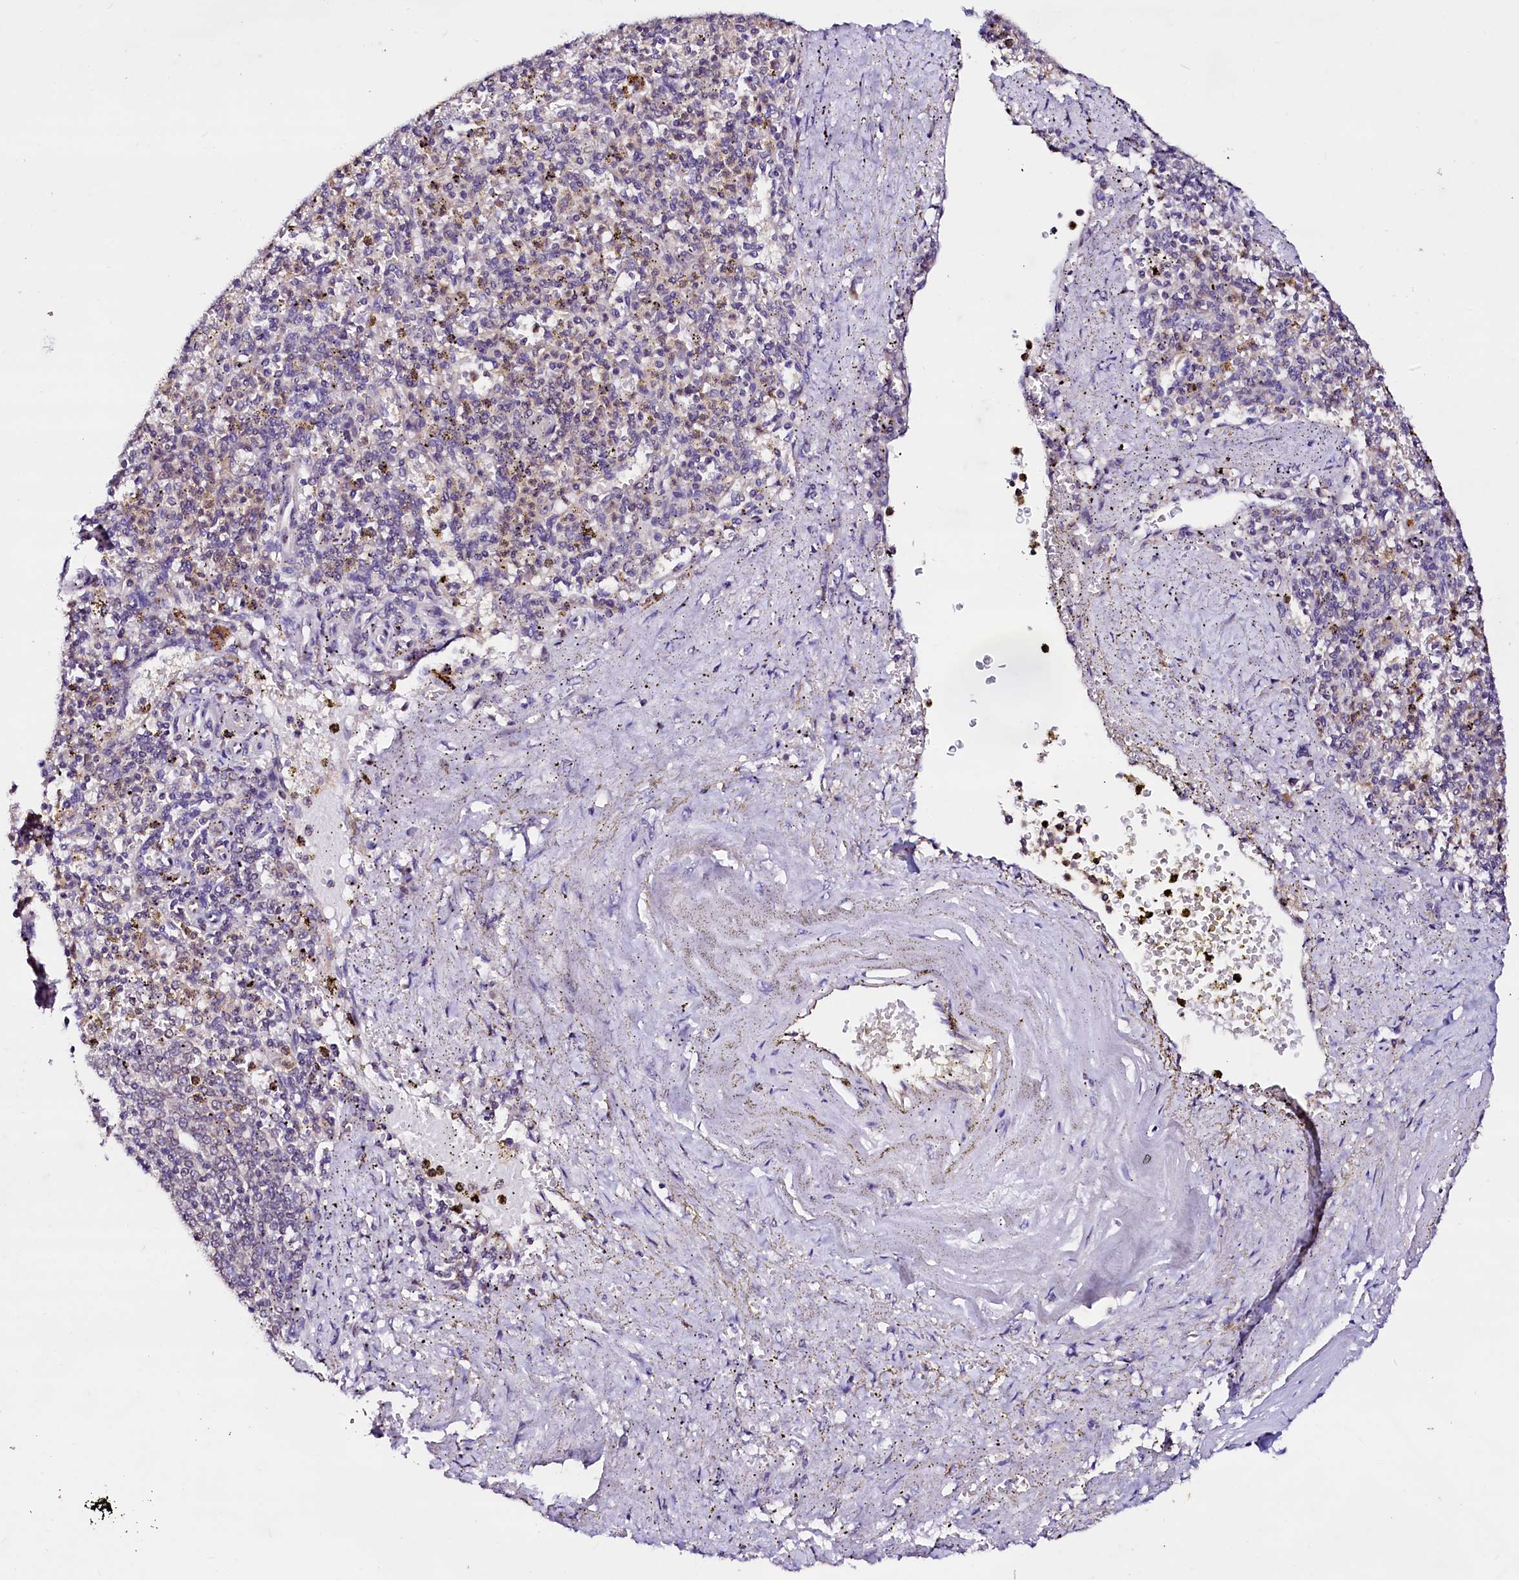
{"staining": {"intensity": "negative", "quantity": "none", "location": "none"}, "tissue": "spleen", "cell_type": "Cells in red pulp", "image_type": "normal", "snomed": [{"axis": "morphology", "description": "Normal tissue, NOS"}, {"axis": "topography", "description": "Spleen"}], "caption": "The immunohistochemistry (IHC) micrograph has no significant staining in cells in red pulp of spleen. (Stains: DAB immunohistochemistry with hematoxylin counter stain, Microscopy: brightfield microscopy at high magnification).", "gene": "NALF1", "patient": {"sex": "male", "age": 72}}